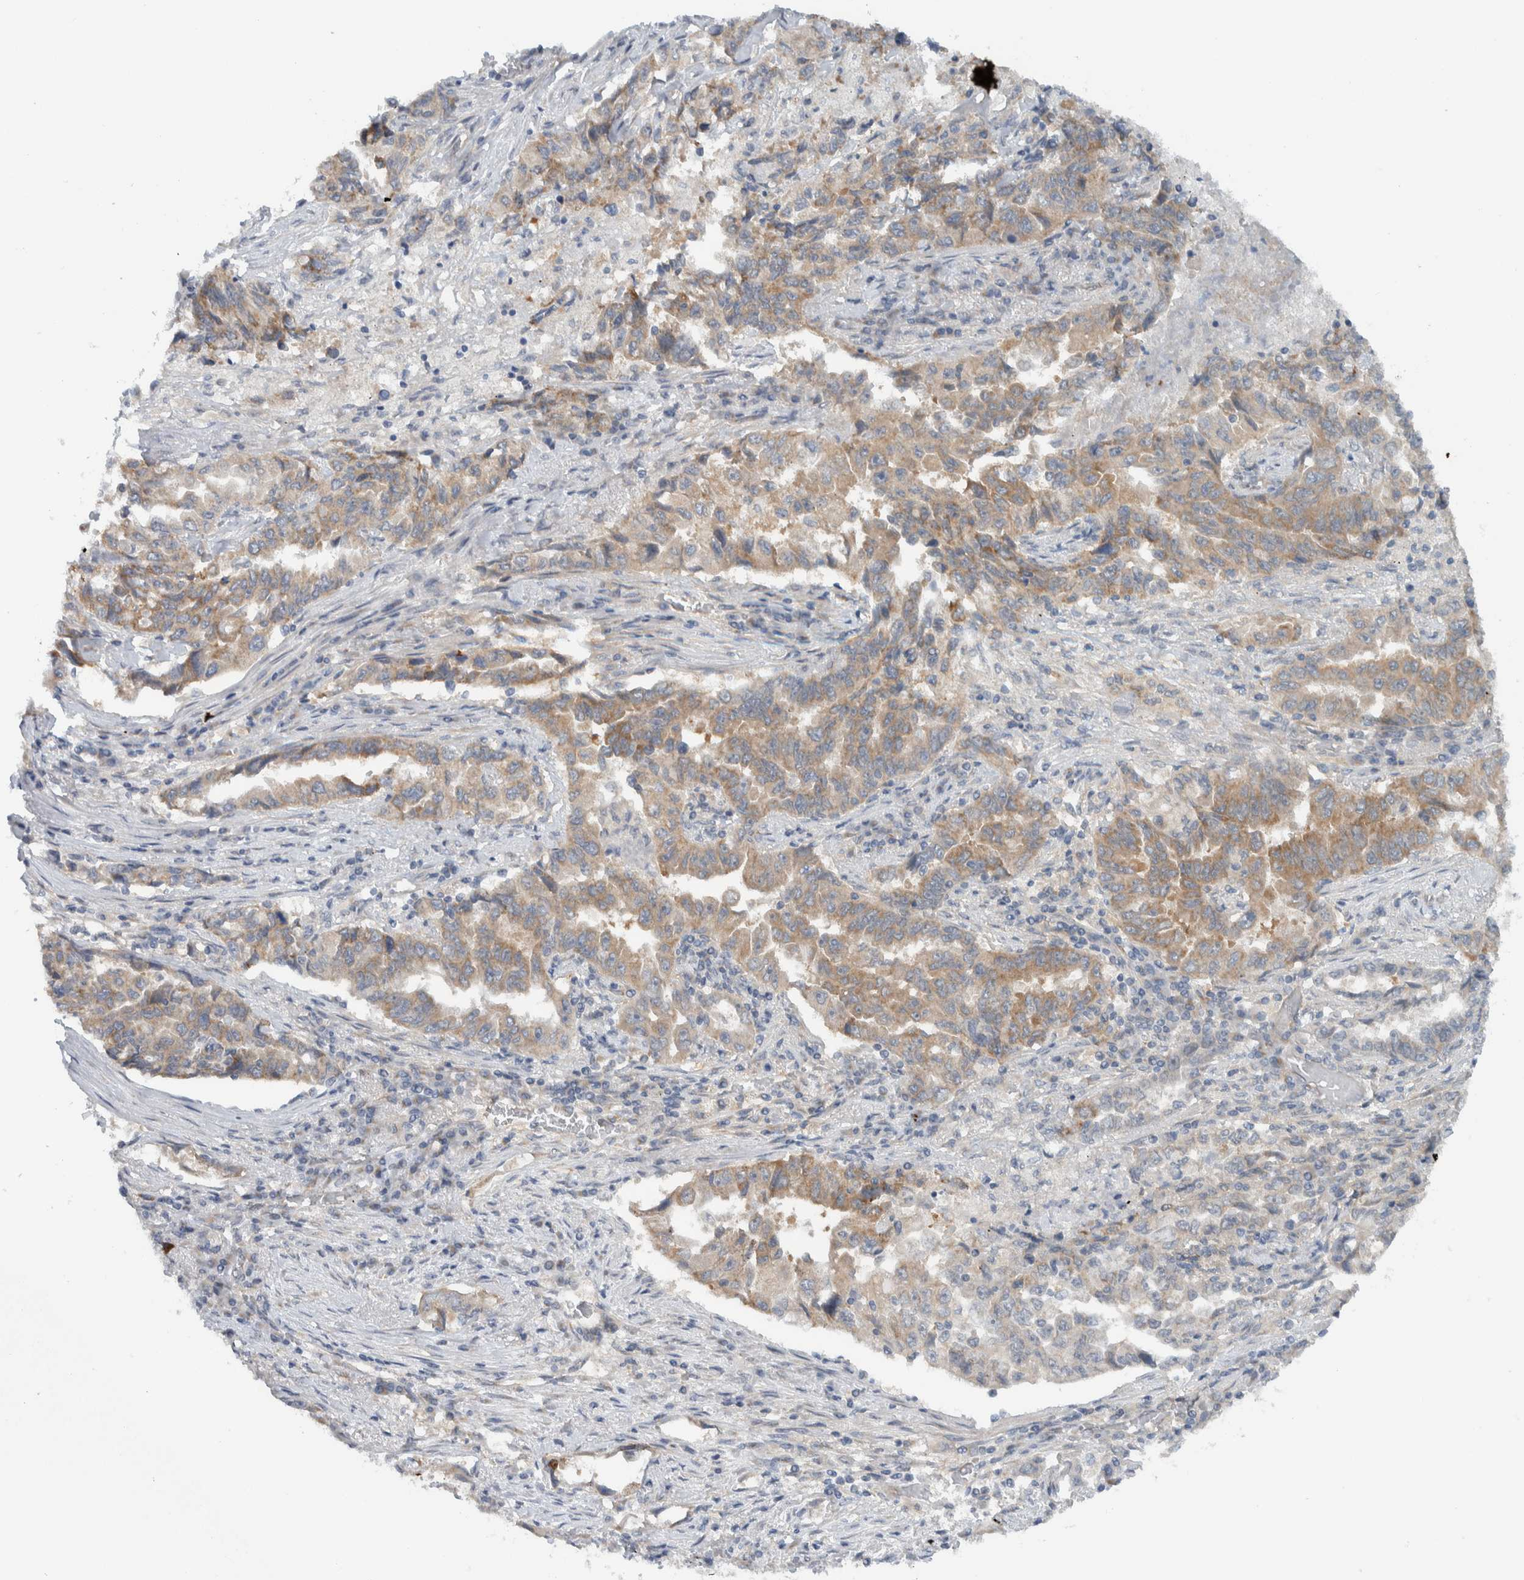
{"staining": {"intensity": "moderate", "quantity": ">75%", "location": "cytoplasmic/membranous"}, "tissue": "lung cancer", "cell_type": "Tumor cells", "image_type": "cancer", "snomed": [{"axis": "morphology", "description": "Adenocarcinoma, NOS"}, {"axis": "topography", "description": "Lung"}], "caption": "This micrograph reveals immunohistochemistry staining of lung cancer, with medium moderate cytoplasmic/membranous expression in approximately >75% of tumor cells.", "gene": "RERE", "patient": {"sex": "female", "age": 51}}